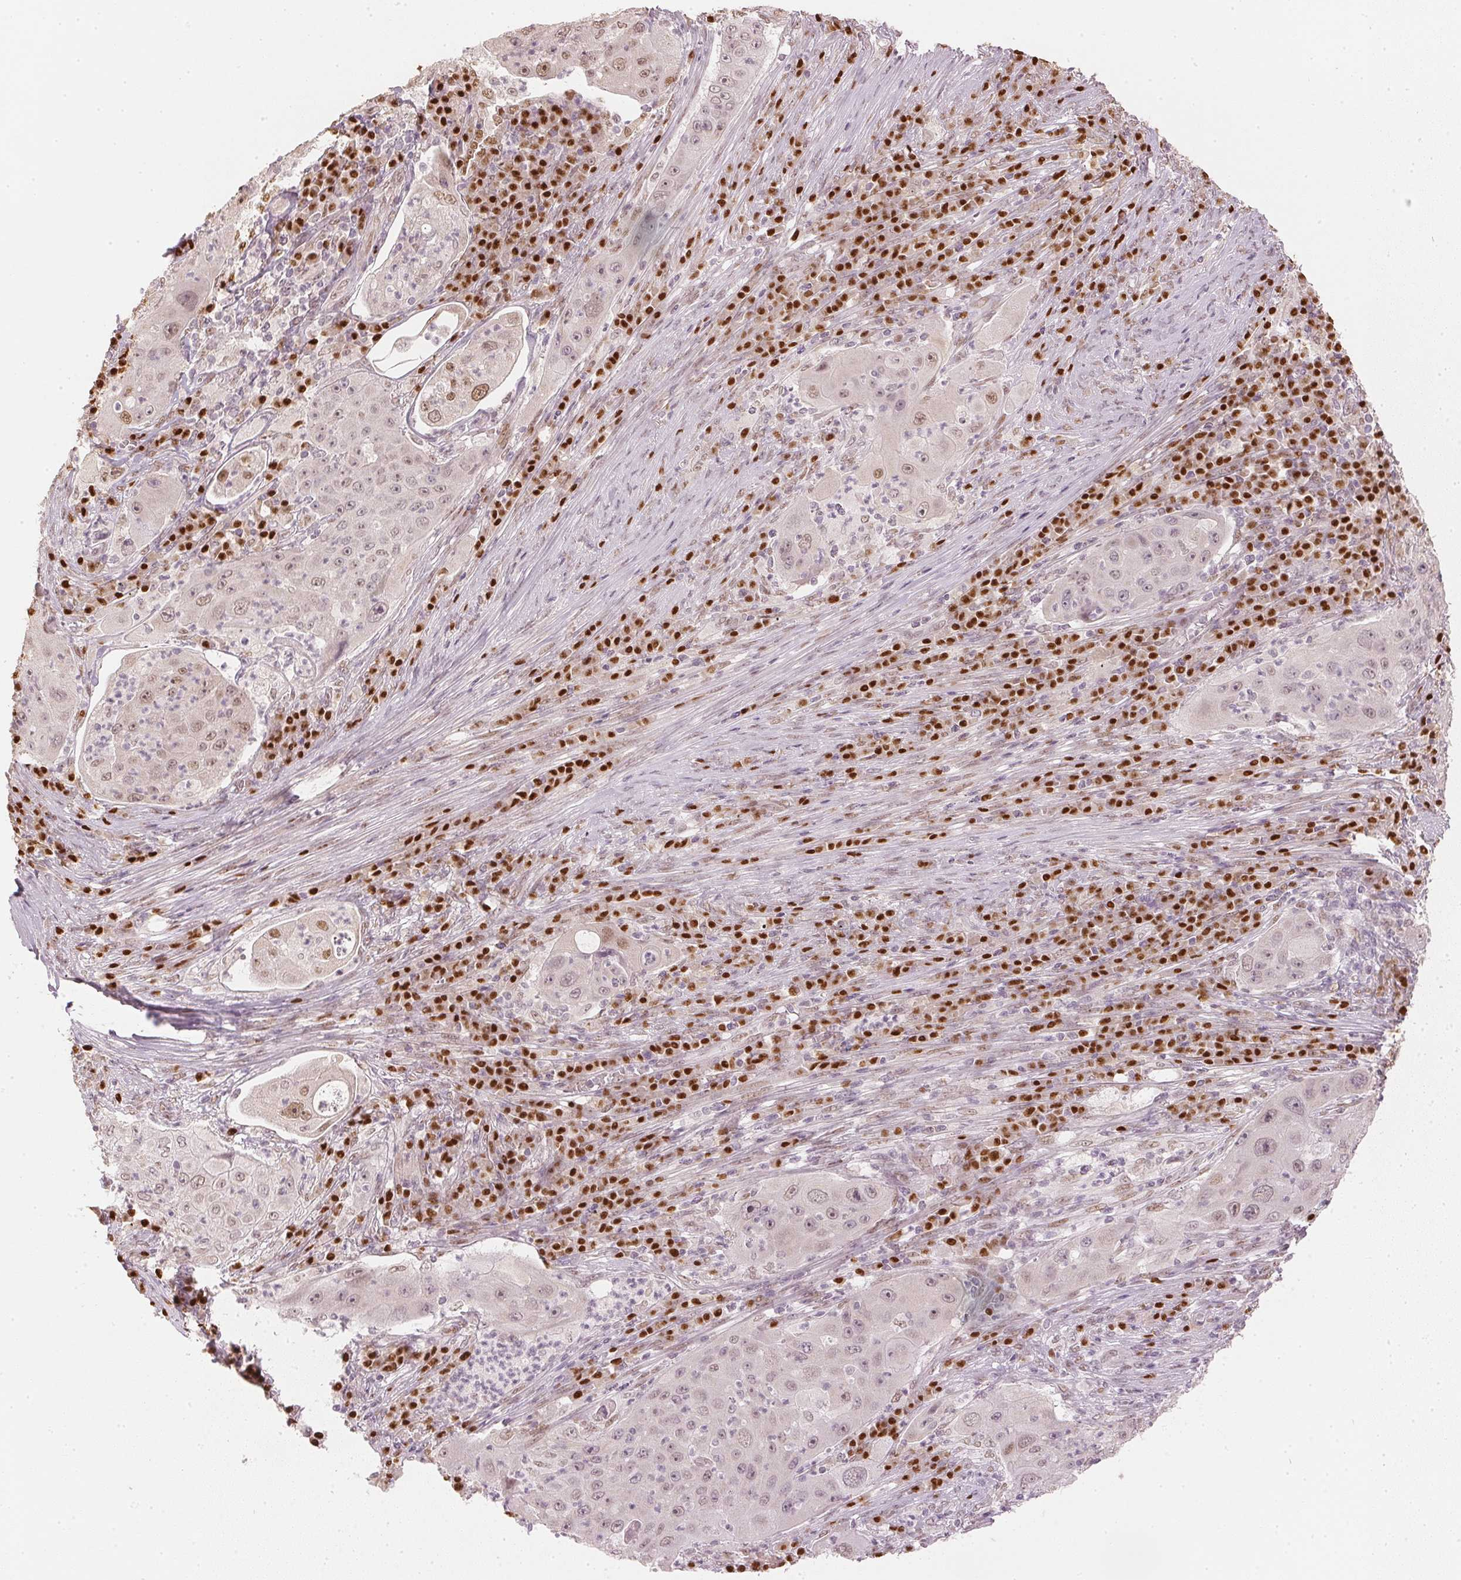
{"staining": {"intensity": "moderate", "quantity": "<25%", "location": "nuclear"}, "tissue": "lung cancer", "cell_type": "Tumor cells", "image_type": "cancer", "snomed": [{"axis": "morphology", "description": "Squamous cell carcinoma, NOS"}, {"axis": "topography", "description": "Lung"}], "caption": "Immunohistochemical staining of lung squamous cell carcinoma displays moderate nuclear protein positivity in approximately <25% of tumor cells.", "gene": "SLC39A3", "patient": {"sex": "female", "age": 59}}